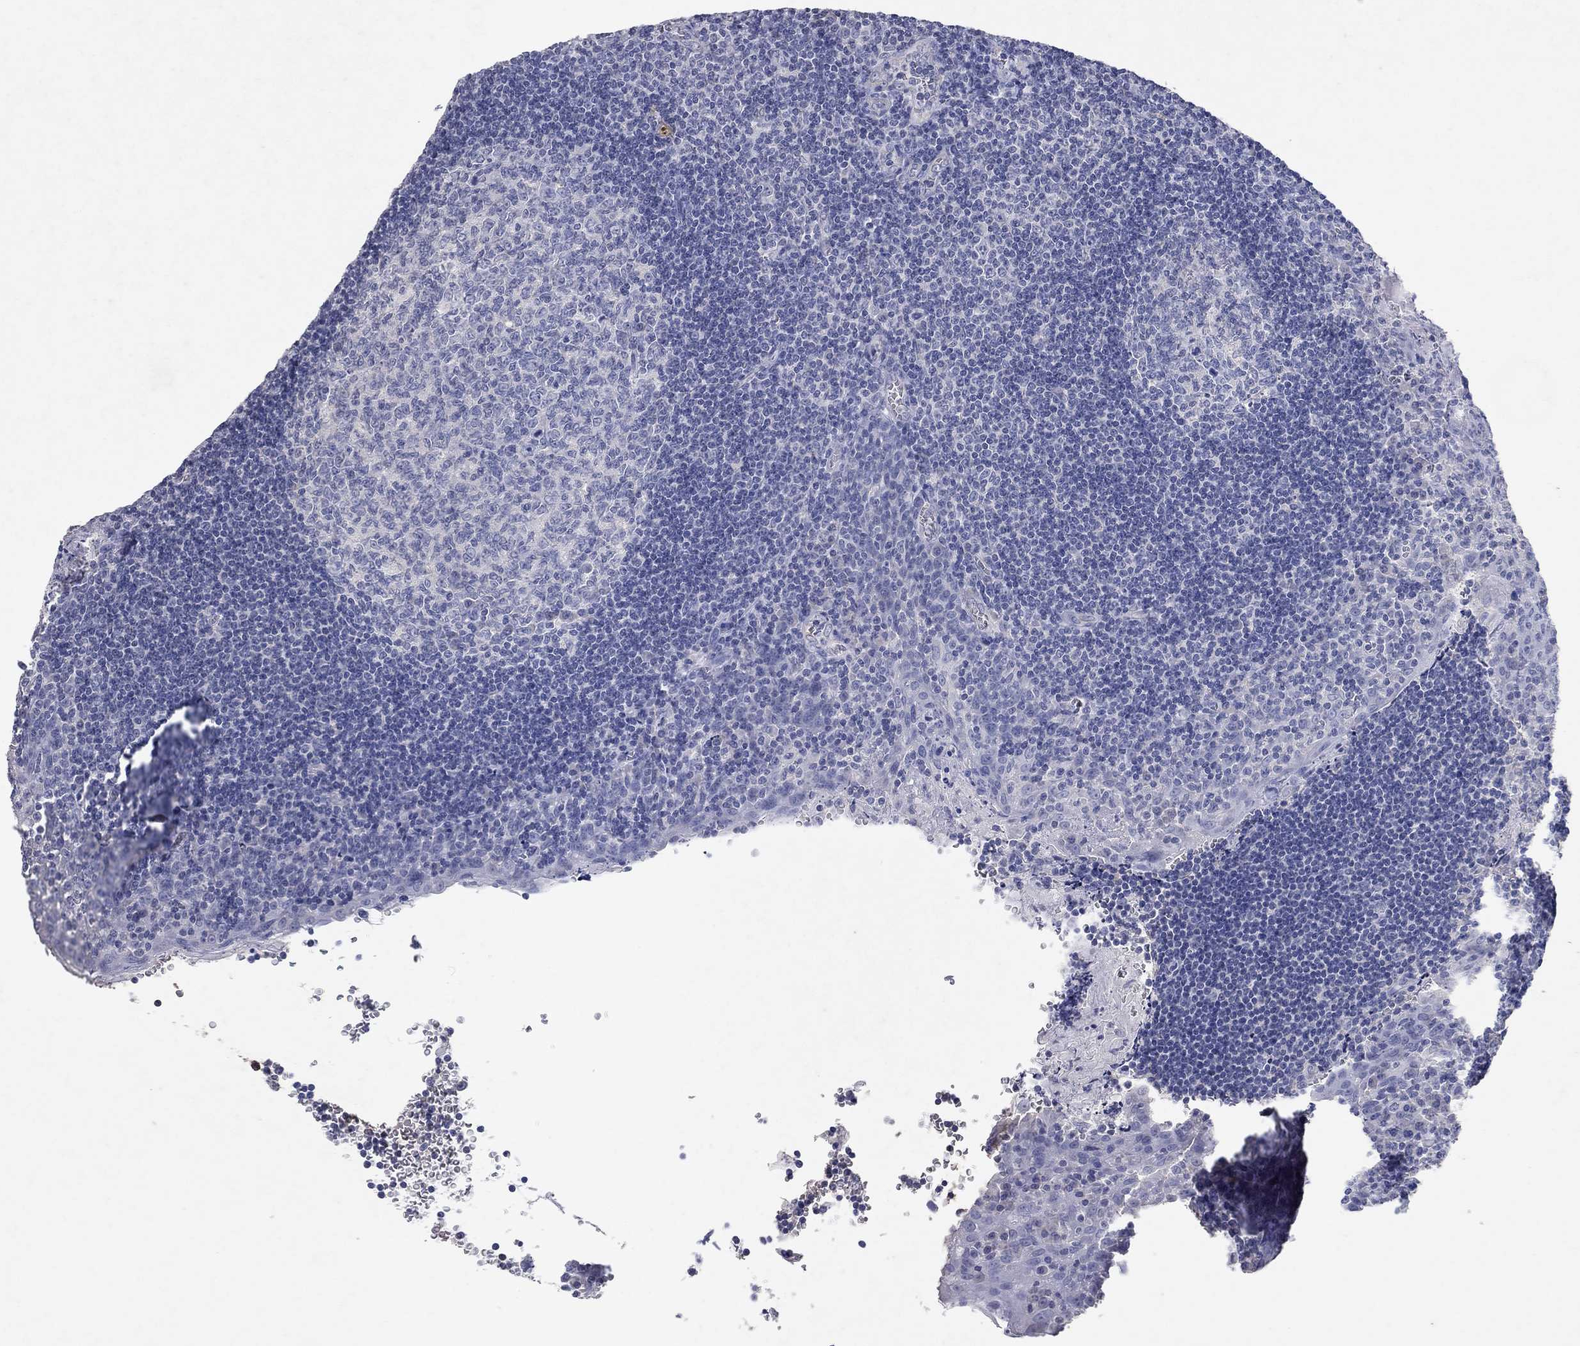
{"staining": {"intensity": "negative", "quantity": "none", "location": "none"}, "tissue": "tonsil", "cell_type": "Germinal center cells", "image_type": "normal", "snomed": [{"axis": "morphology", "description": "Normal tissue, NOS"}, {"axis": "morphology", "description": "Inflammation, NOS"}, {"axis": "topography", "description": "Tonsil"}], "caption": "Germinal center cells show no significant positivity in benign tonsil. Brightfield microscopy of immunohistochemistry (IHC) stained with DAB (3,3'-diaminobenzidine) (brown) and hematoxylin (blue), captured at high magnification.", "gene": "KRT40", "patient": {"sex": "female", "age": 31}}